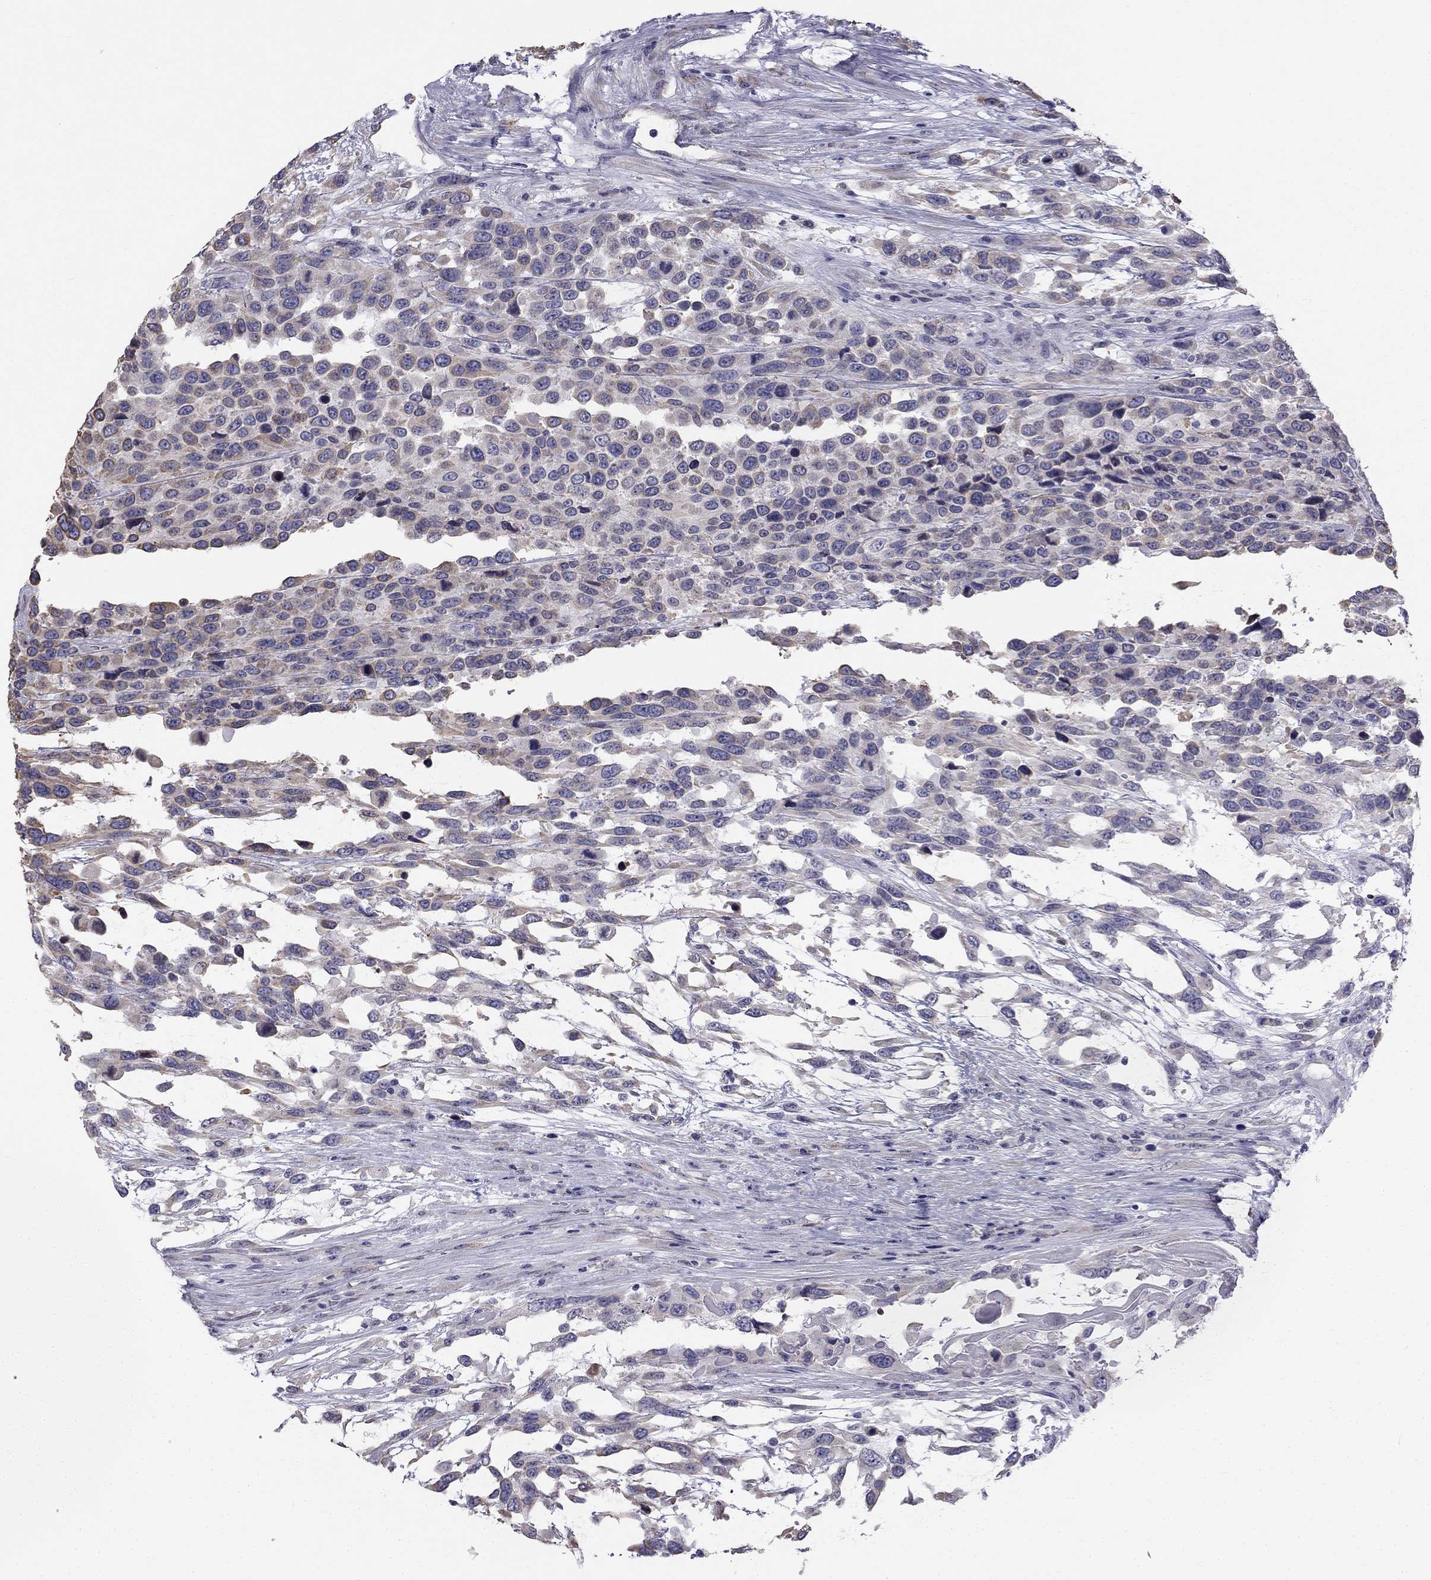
{"staining": {"intensity": "weak", "quantity": "25%-75%", "location": "cytoplasmic/membranous"}, "tissue": "urothelial cancer", "cell_type": "Tumor cells", "image_type": "cancer", "snomed": [{"axis": "morphology", "description": "Urothelial carcinoma, High grade"}, {"axis": "topography", "description": "Urinary bladder"}], "caption": "Protein expression by IHC exhibits weak cytoplasmic/membranous expression in approximately 25%-75% of tumor cells in urothelial cancer. Nuclei are stained in blue.", "gene": "CCDC40", "patient": {"sex": "female", "age": 70}}